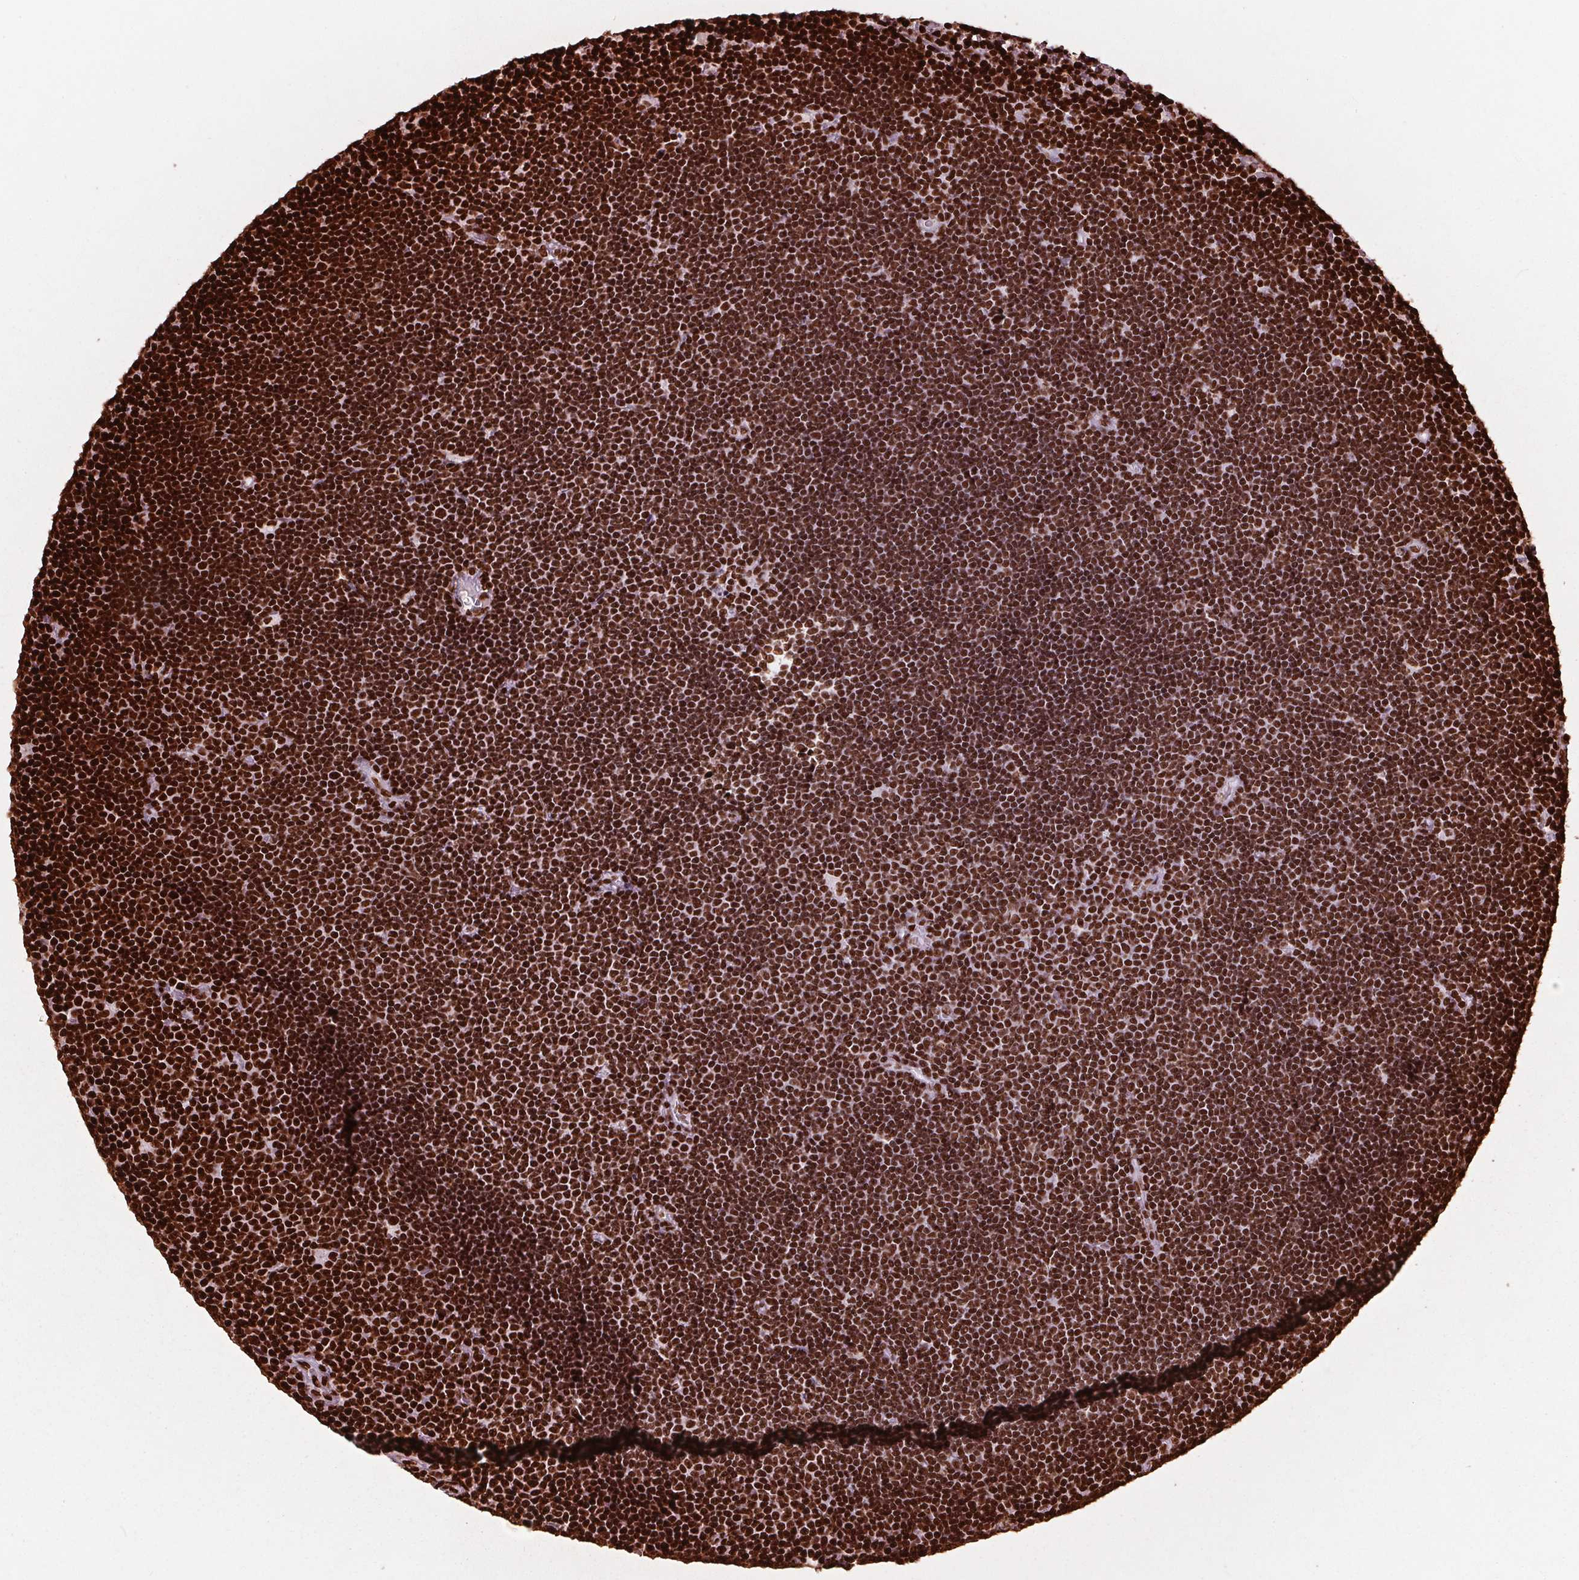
{"staining": {"intensity": "strong", "quantity": ">75%", "location": "nuclear"}, "tissue": "lymphoma", "cell_type": "Tumor cells", "image_type": "cancer", "snomed": [{"axis": "morphology", "description": "Malignant lymphoma, non-Hodgkin's type, Low grade"}, {"axis": "topography", "description": "Brain"}], "caption": "Human lymphoma stained for a protein (brown) exhibits strong nuclear positive staining in about >75% of tumor cells.", "gene": "BRD4", "patient": {"sex": "female", "age": 66}}